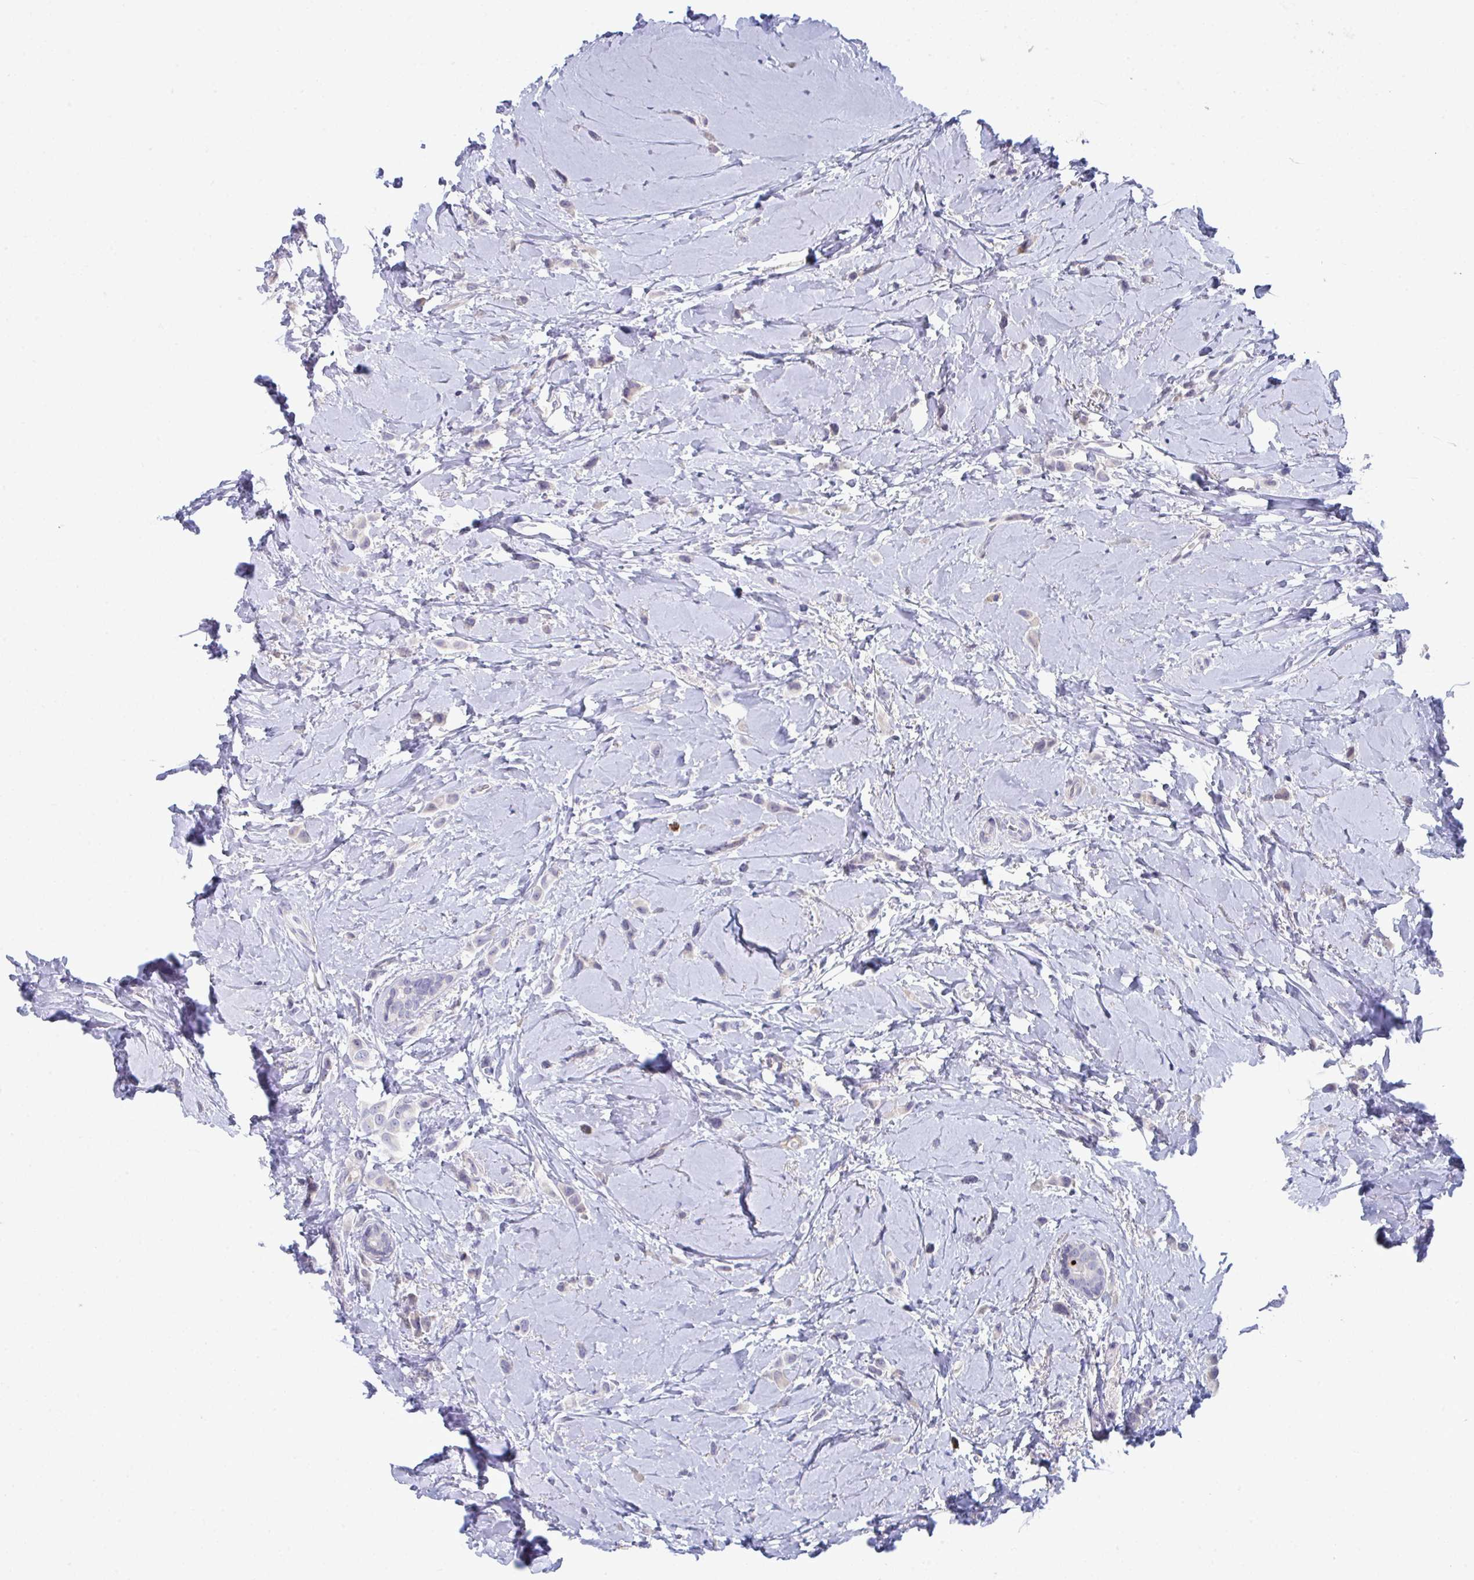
{"staining": {"intensity": "negative", "quantity": "none", "location": "none"}, "tissue": "breast cancer", "cell_type": "Tumor cells", "image_type": "cancer", "snomed": [{"axis": "morphology", "description": "Lobular carcinoma"}, {"axis": "topography", "description": "Breast"}], "caption": "This photomicrograph is of breast lobular carcinoma stained with immunohistochemistry (IHC) to label a protein in brown with the nuclei are counter-stained blue. There is no expression in tumor cells.", "gene": "AOC2", "patient": {"sex": "female", "age": 66}}